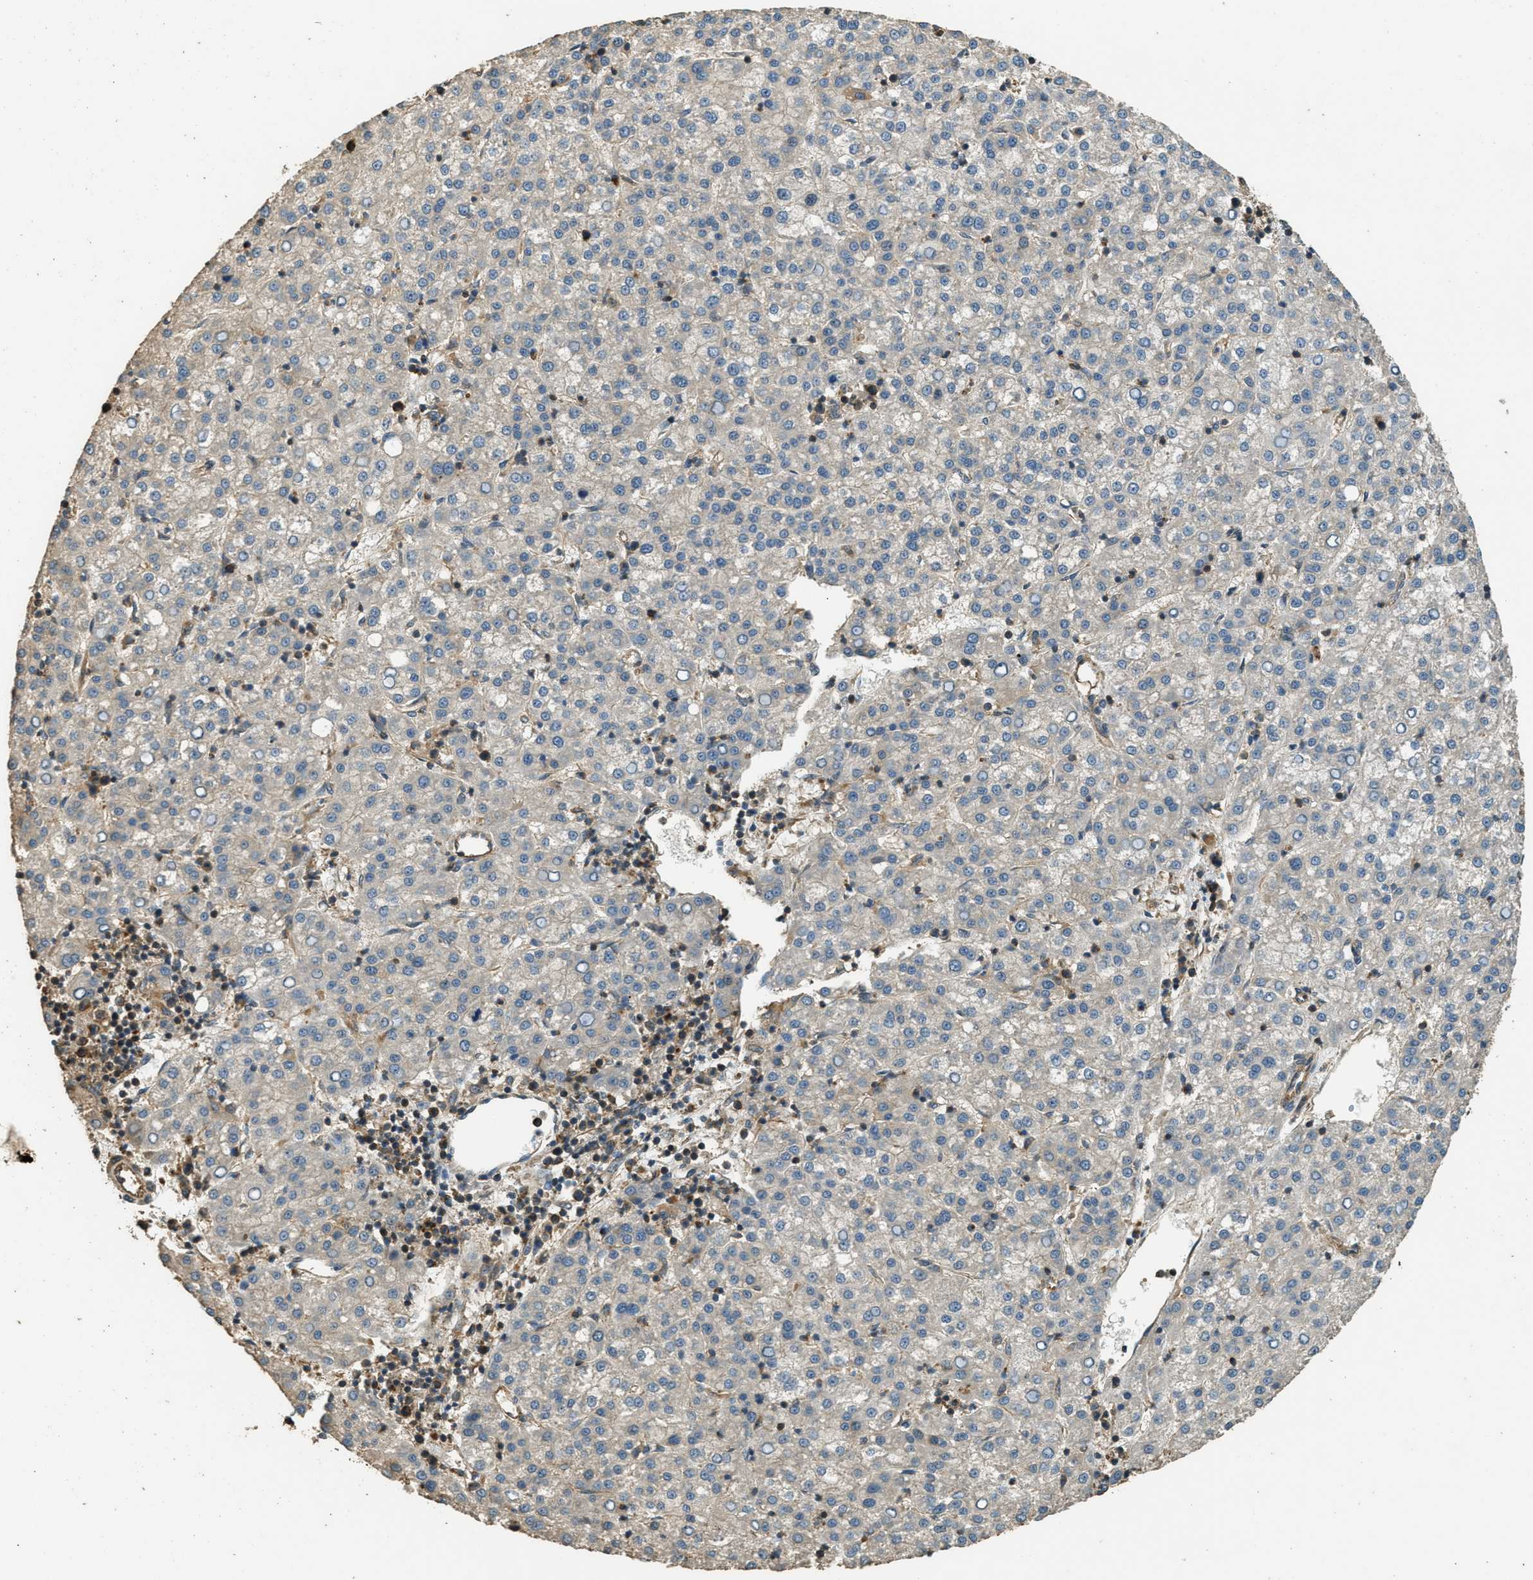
{"staining": {"intensity": "negative", "quantity": "none", "location": "none"}, "tissue": "liver cancer", "cell_type": "Tumor cells", "image_type": "cancer", "snomed": [{"axis": "morphology", "description": "Carcinoma, Hepatocellular, NOS"}, {"axis": "topography", "description": "Liver"}], "caption": "Tumor cells show no significant protein positivity in liver cancer (hepatocellular carcinoma).", "gene": "MARS1", "patient": {"sex": "female", "age": 58}}